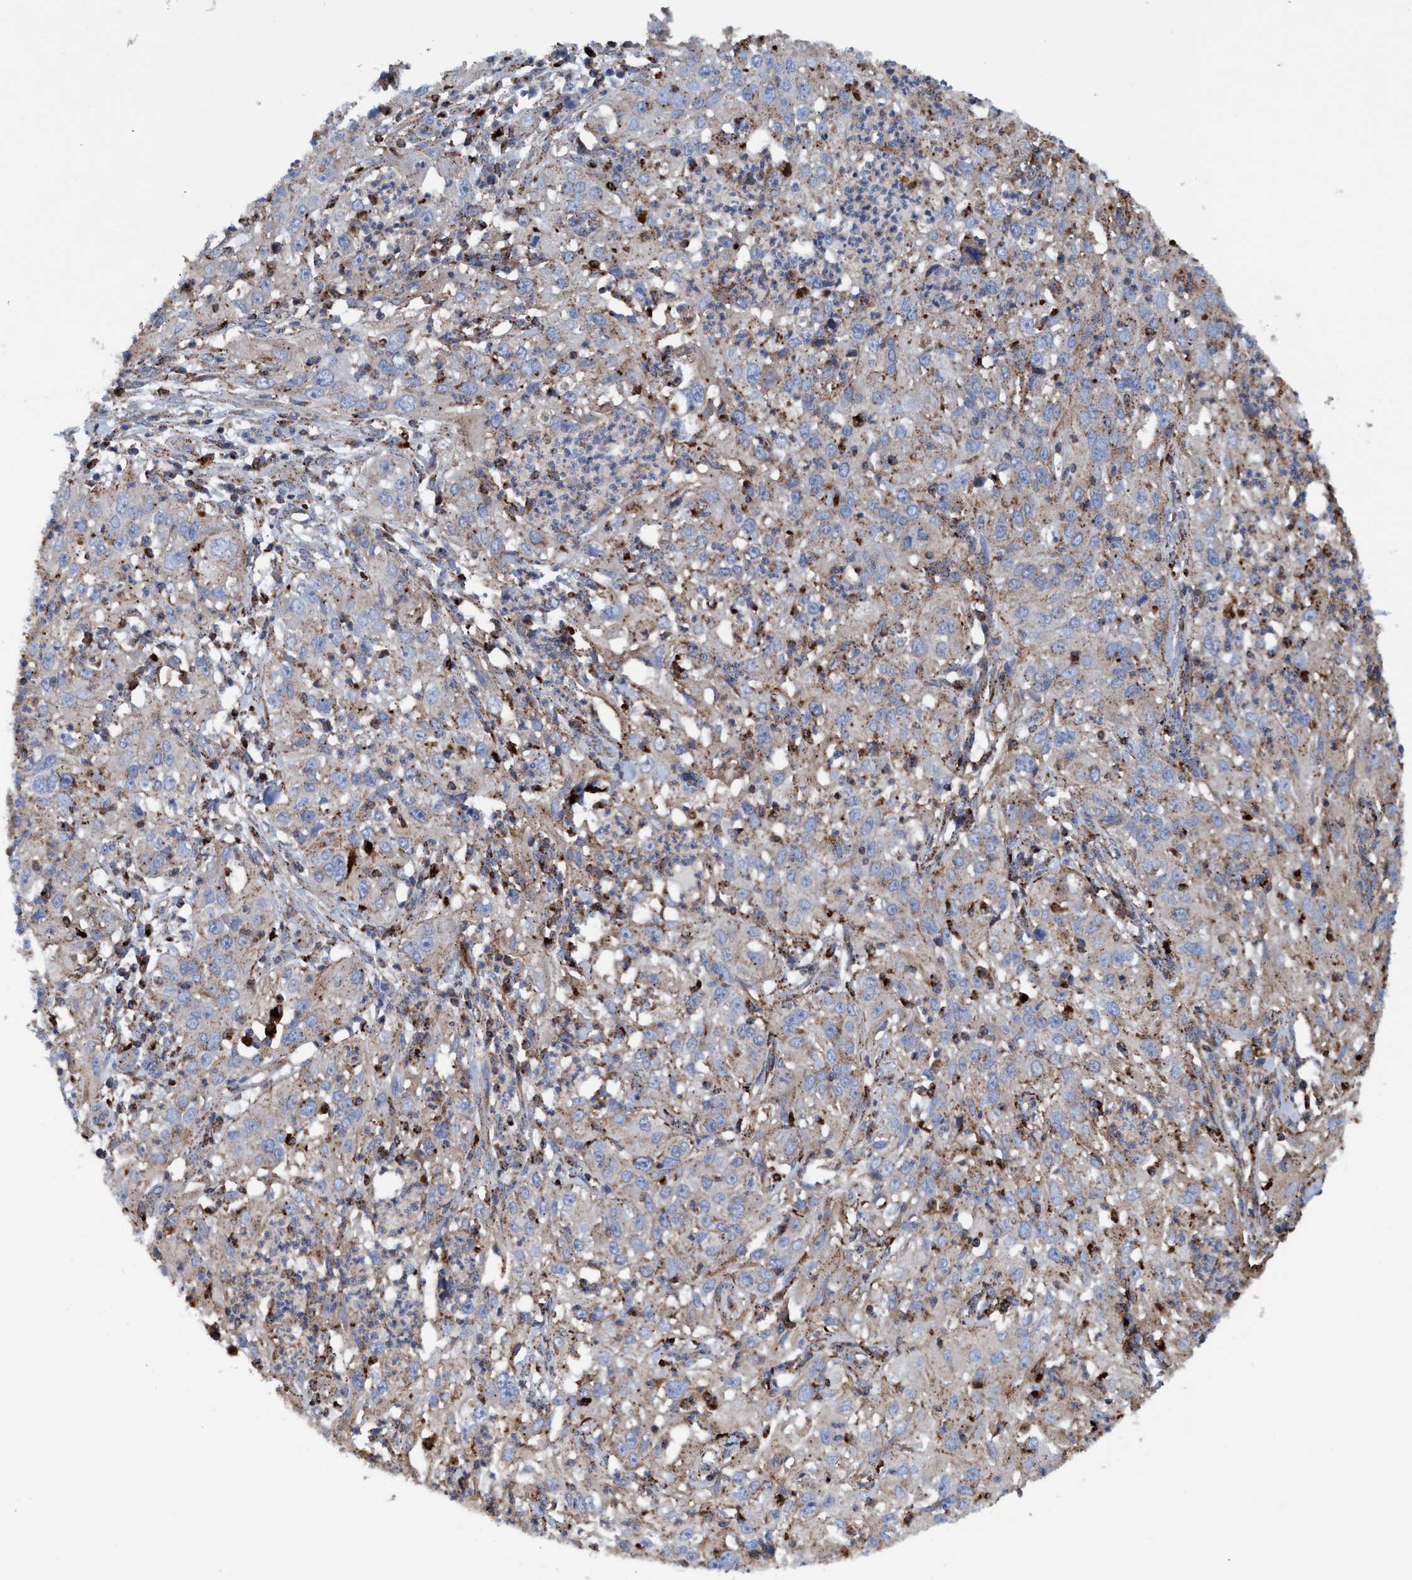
{"staining": {"intensity": "weak", "quantity": "25%-75%", "location": "cytoplasmic/membranous"}, "tissue": "cervical cancer", "cell_type": "Tumor cells", "image_type": "cancer", "snomed": [{"axis": "morphology", "description": "Squamous cell carcinoma, NOS"}, {"axis": "topography", "description": "Cervix"}], "caption": "Squamous cell carcinoma (cervical) tissue exhibits weak cytoplasmic/membranous expression in about 25%-75% of tumor cells", "gene": "TRIM65", "patient": {"sex": "female", "age": 32}}